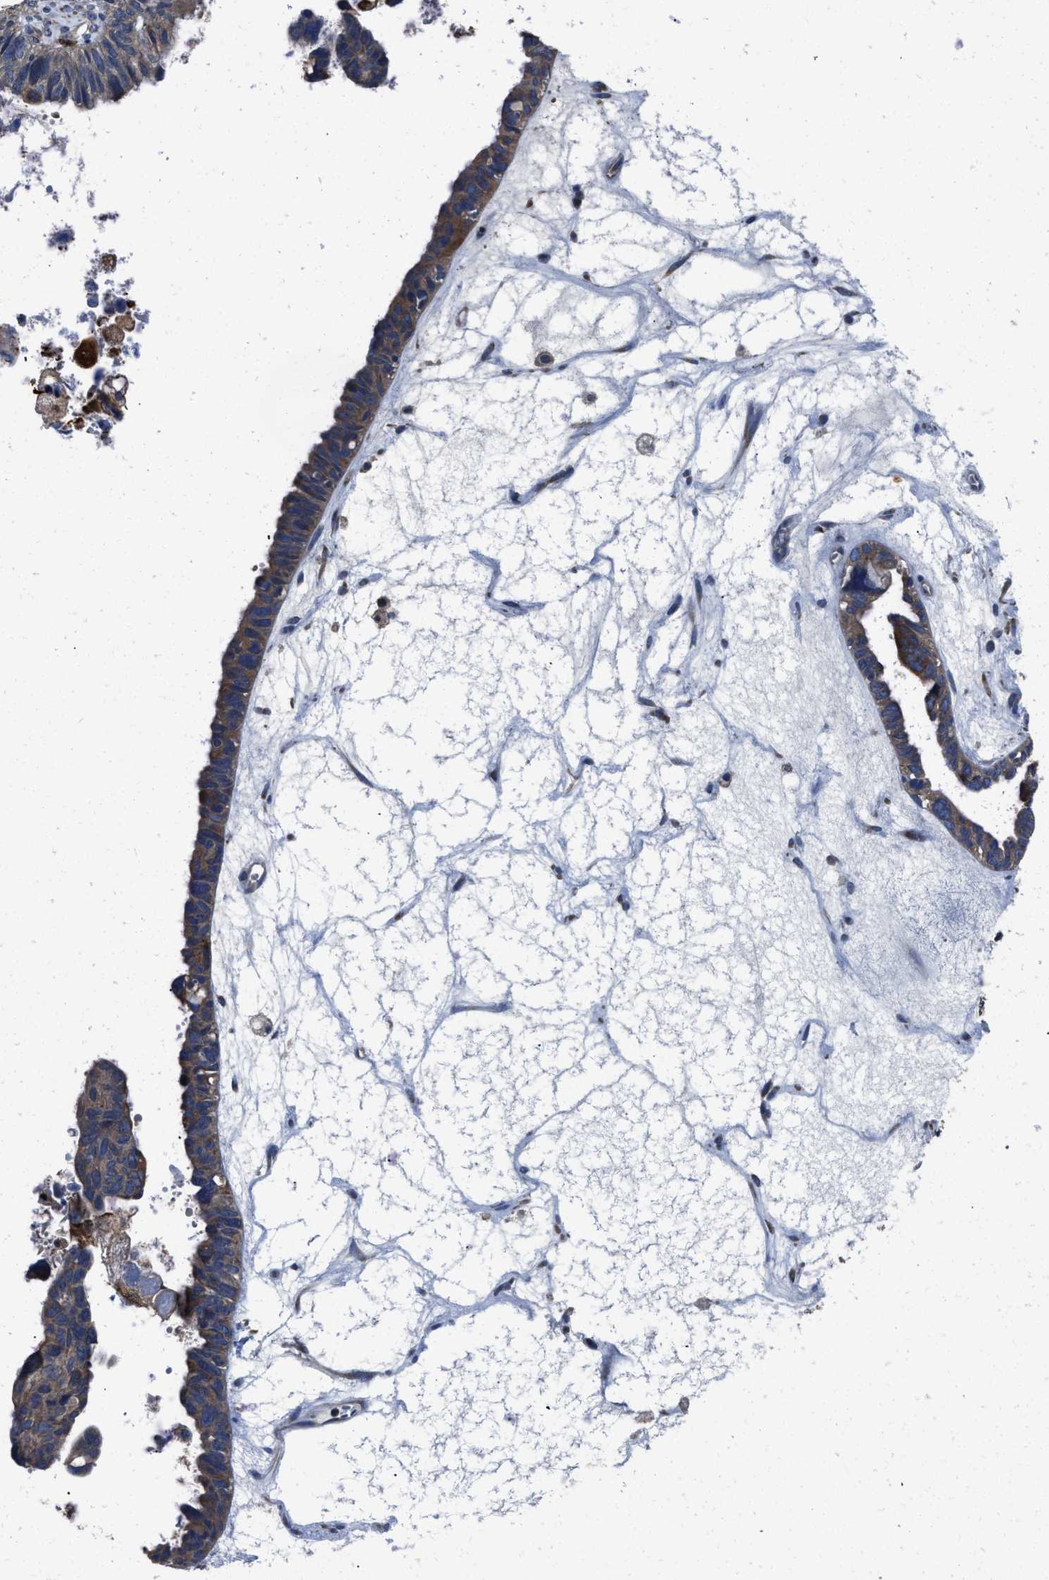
{"staining": {"intensity": "weak", "quantity": "<25%", "location": "cytoplasmic/membranous"}, "tissue": "ovarian cancer", "cell_type": "Tumor cells", "image_type": "cancer", "snomed": [{"axis": "morphology", "description": "Cystadenocarcinoma, serous, NOS"}, {"axis": "topography", "description": "Ovary"}], "caption": "An immunohistochemistry (IHC) image of ovarian cancer (serous cystadenocarcinoma) is shown. There is no staining in tumor cells of ovarian cancer (serous cystadenocarcinoma). (DAB immunohistochemistry with hematoxylin counter stain).", "gene": "ANGPT1", "patient": {"sex": "female", "age": 79}}